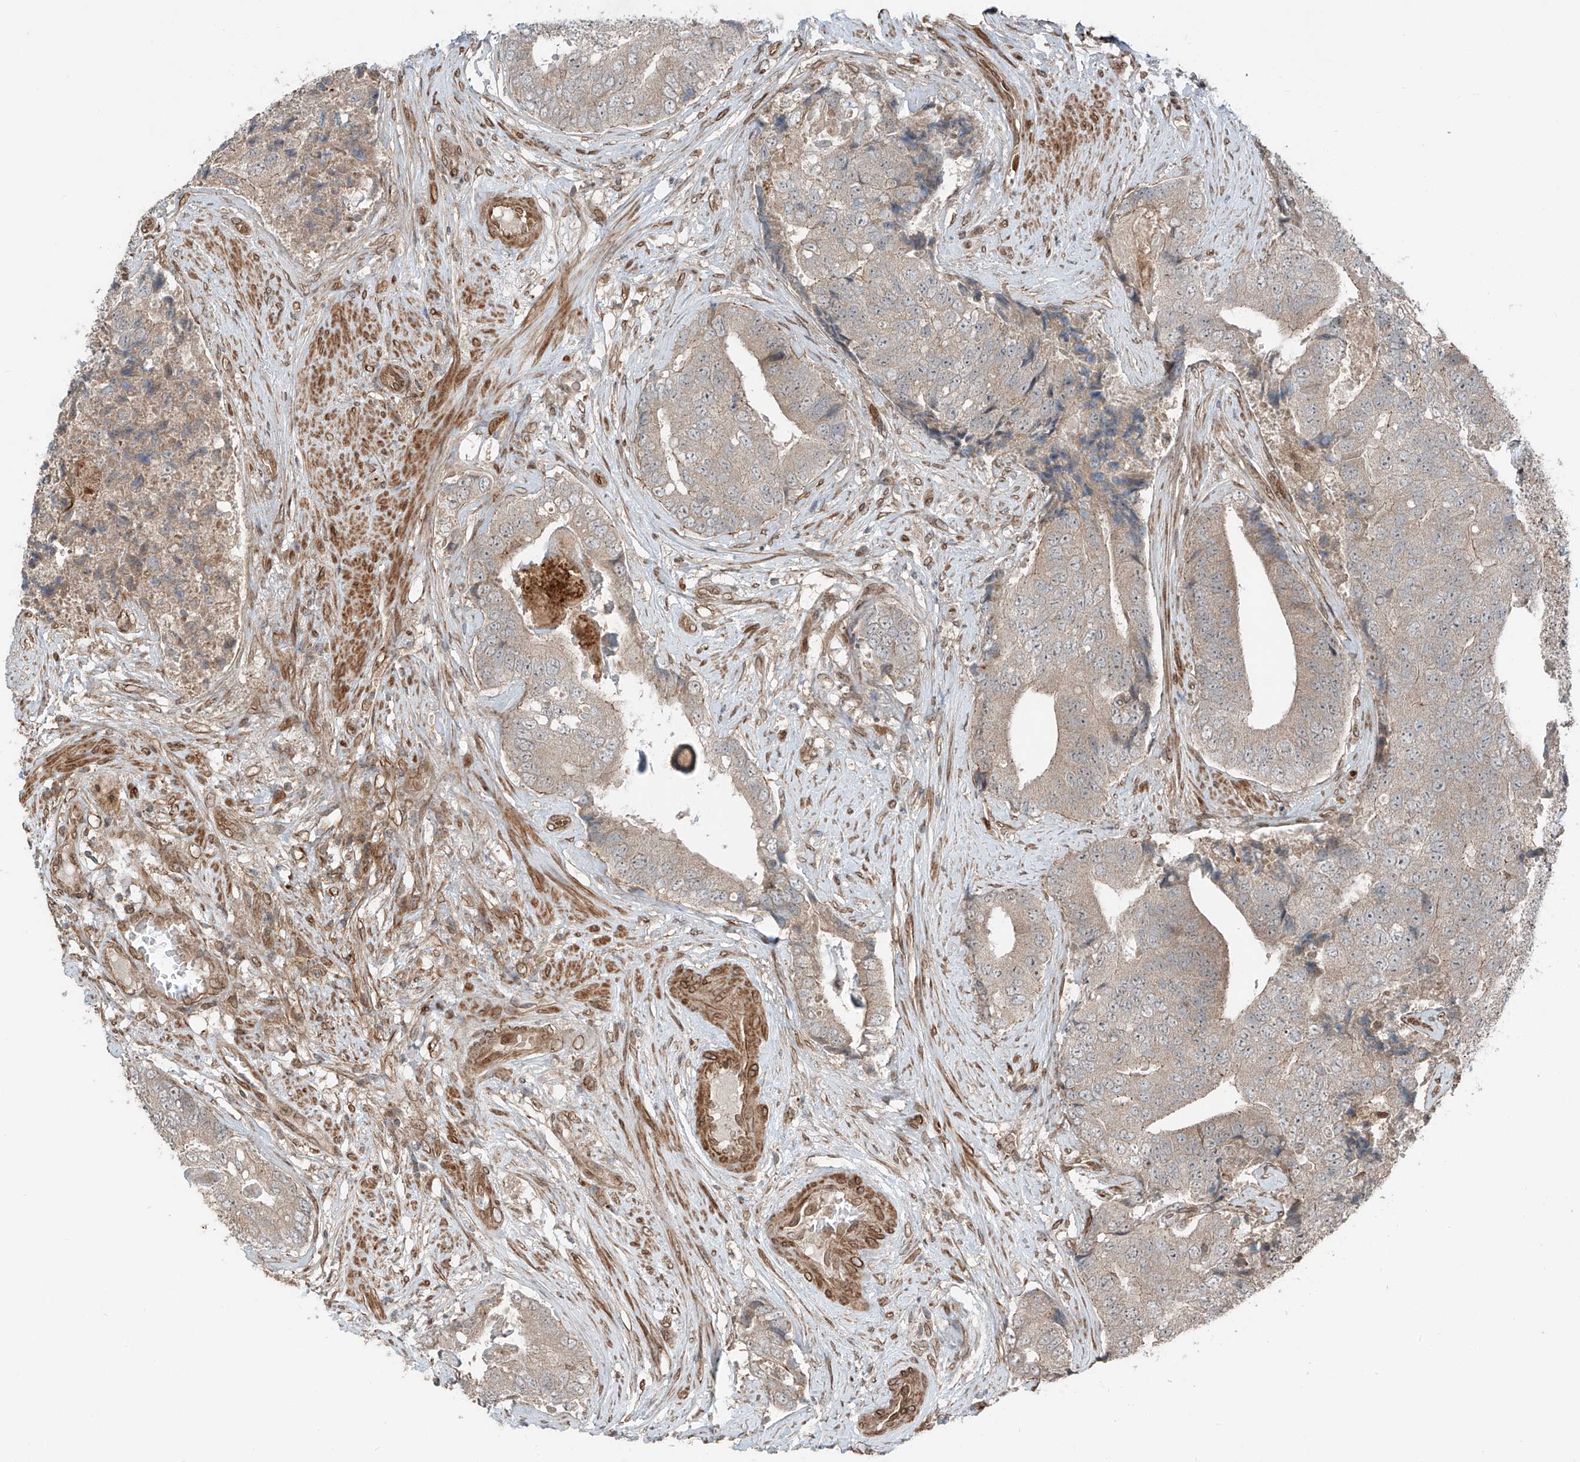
{"staining": {"intensity": "weak", "quantity": "25%-75%", "location": "cytoplasmic/membranous"}, "tissue": "prostate cancer", "cell_type": "Tumor cells", "image_type": "cancer", "snomed": [{"axis": "morphology", "description": "Adenocarcinoma, High grade"}, {"axis": "topography", "description": "Prostate"}], "caption": "About 25%-75% of tumor cells in prostate cancer (adenocarcinoma (high-grade)) demonstrate weak cytoplasmic/membranous protein staining as visualized by brown immunohistochemical staining.", "gene": "CEP162", "patient": {"sex": "male", "age": 70}}